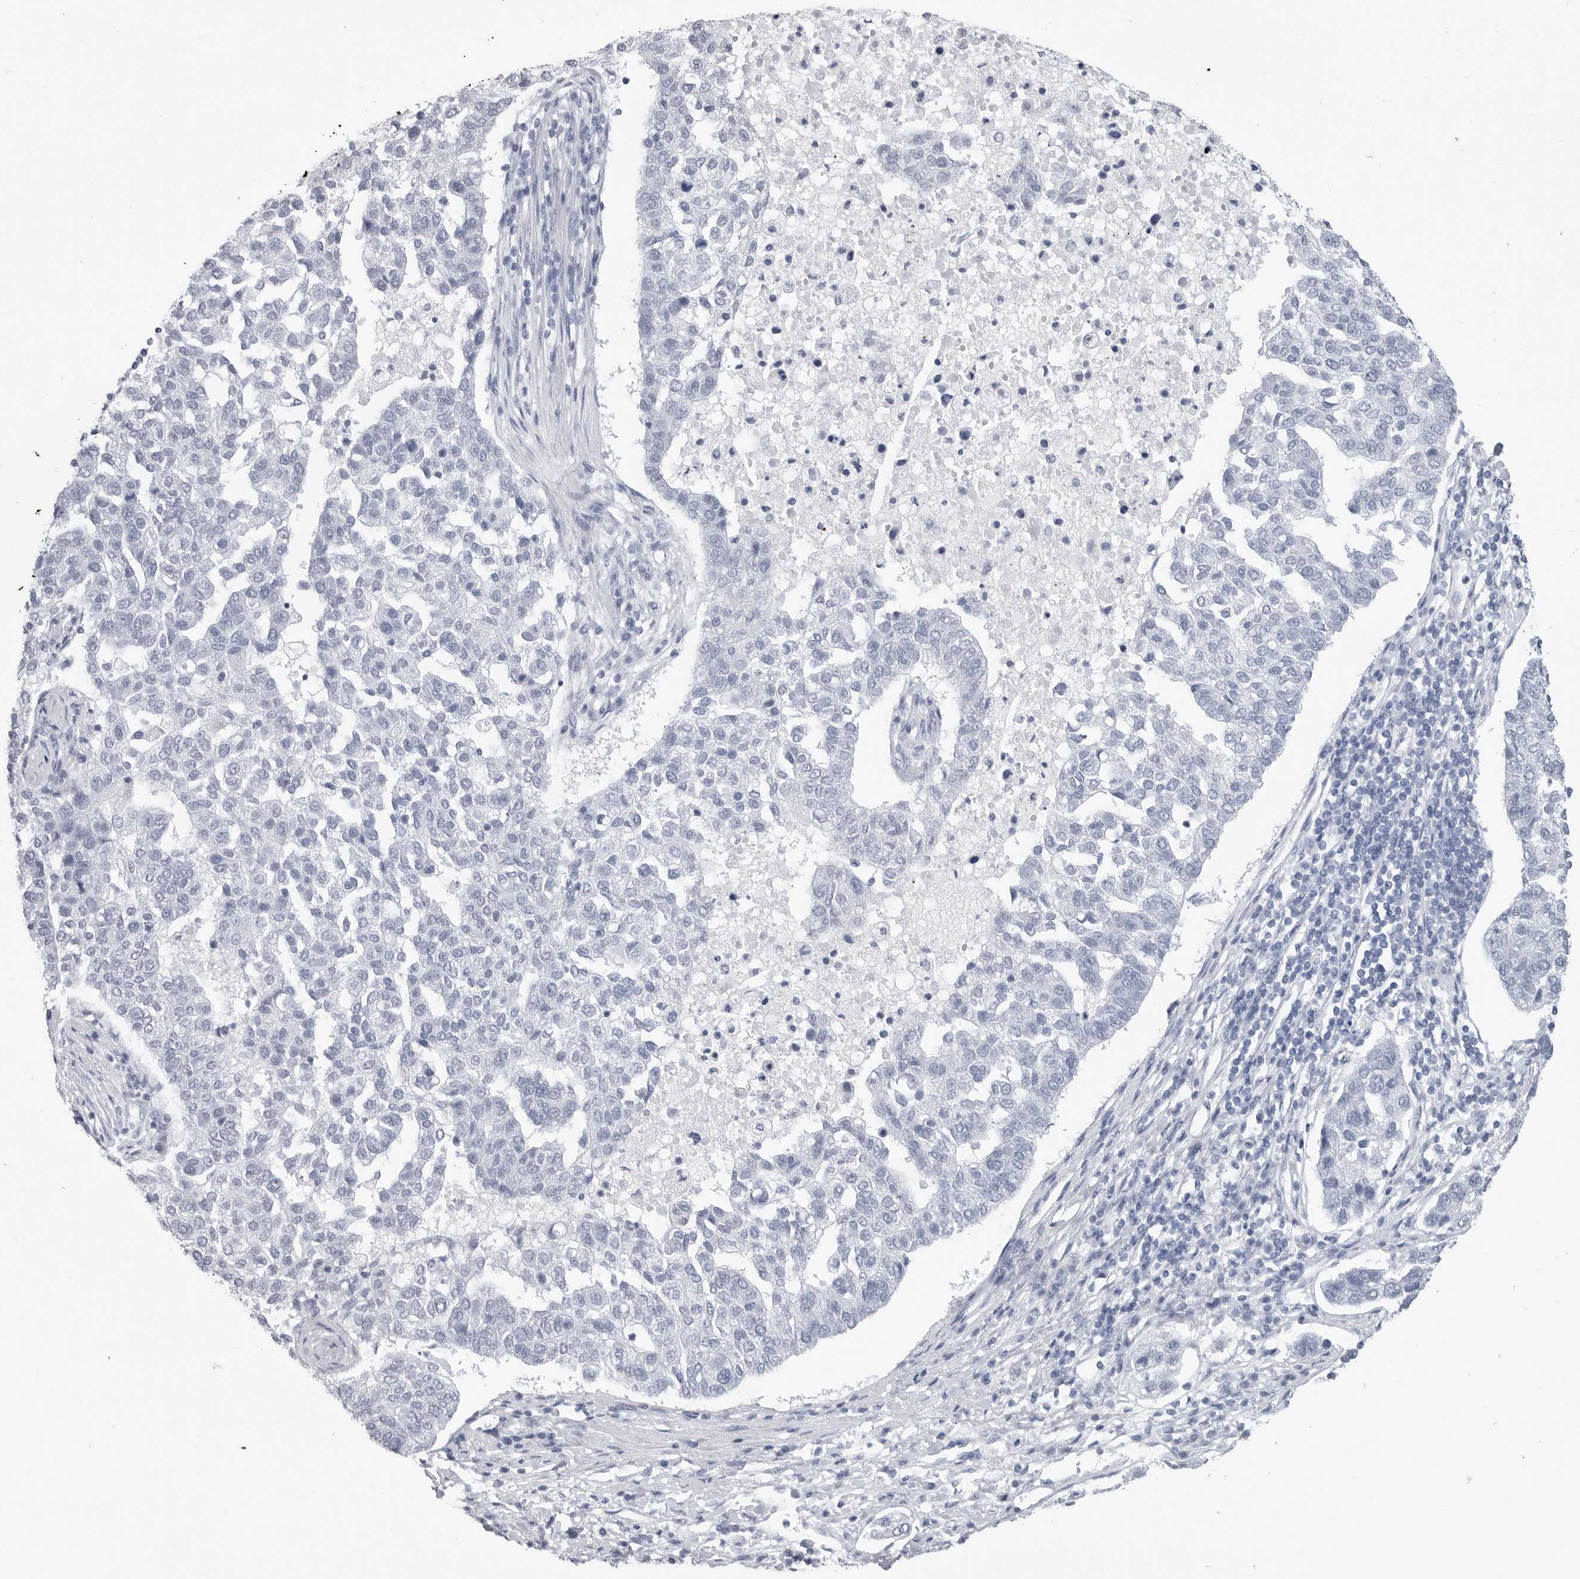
{"staining": {"intensity": "negative", "quantity": "none", "location": "none"}, "tissue": "pancreatic cancer", "cell_type": "Tumor cells", "image_type": "cancer", "snomed": [{"axis": "morphology", "description": "Adenocarcinoma, NOS"}, {"axis": "topography", "description": "Pancreas"}], "caption": "Tumor cells show no significant expression in pancreatic adenocarcinoma.", "gene": "CSH1", "patient": {"sex": "female", "age": 61}}